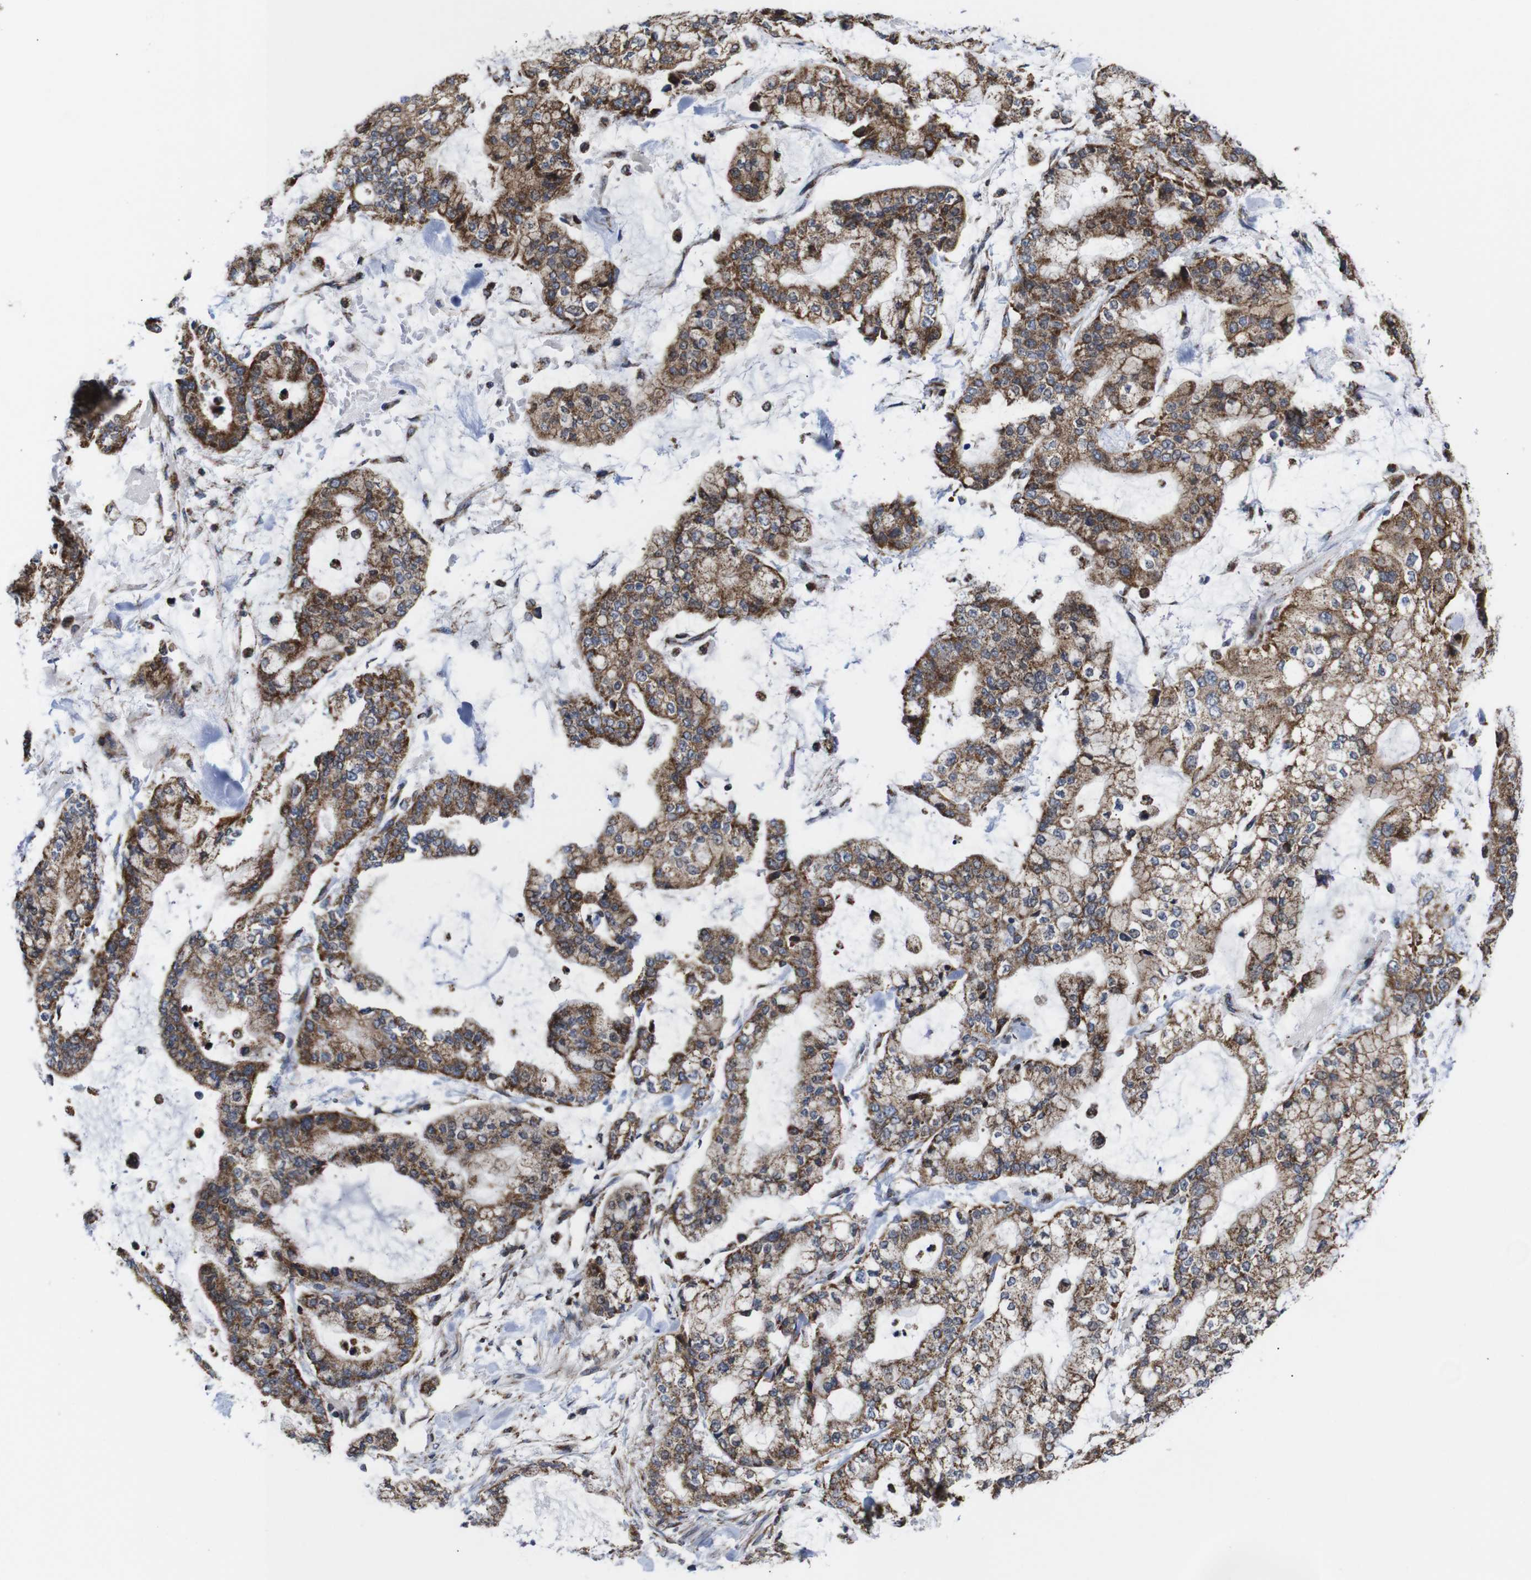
{"staining": {"intensity": "moderate", "quantity": ">75%", "location": "cytoplasmic/membranous"}, "tissue": "stomach cancer", "cell_type": "Tumor cells", "image_type": "cancer", "snomed": [{"axis": "morphology", "description": "Normal tissue, NOS"}, {"axis": "morphology", "description": "Adenocarcinoma, NOS"}, {"axis": "topography", "description": "Stomach, upper"}, {"axis": "topography", "description": "Stomach"}], "caption": "Protein expression analysis of adenocarcinoma (stomach) displays moderate cytoplasmic/membranous positivity in approximately >75% of tumor cells. (Stains: DAB (3,3'-diaminobenzidine) in brown, nuclei in blue, Microscopy: brightfield microscopy at high magnification).", "gene": "C17orf80", "patient": {"sex": "male", "age": 76}}